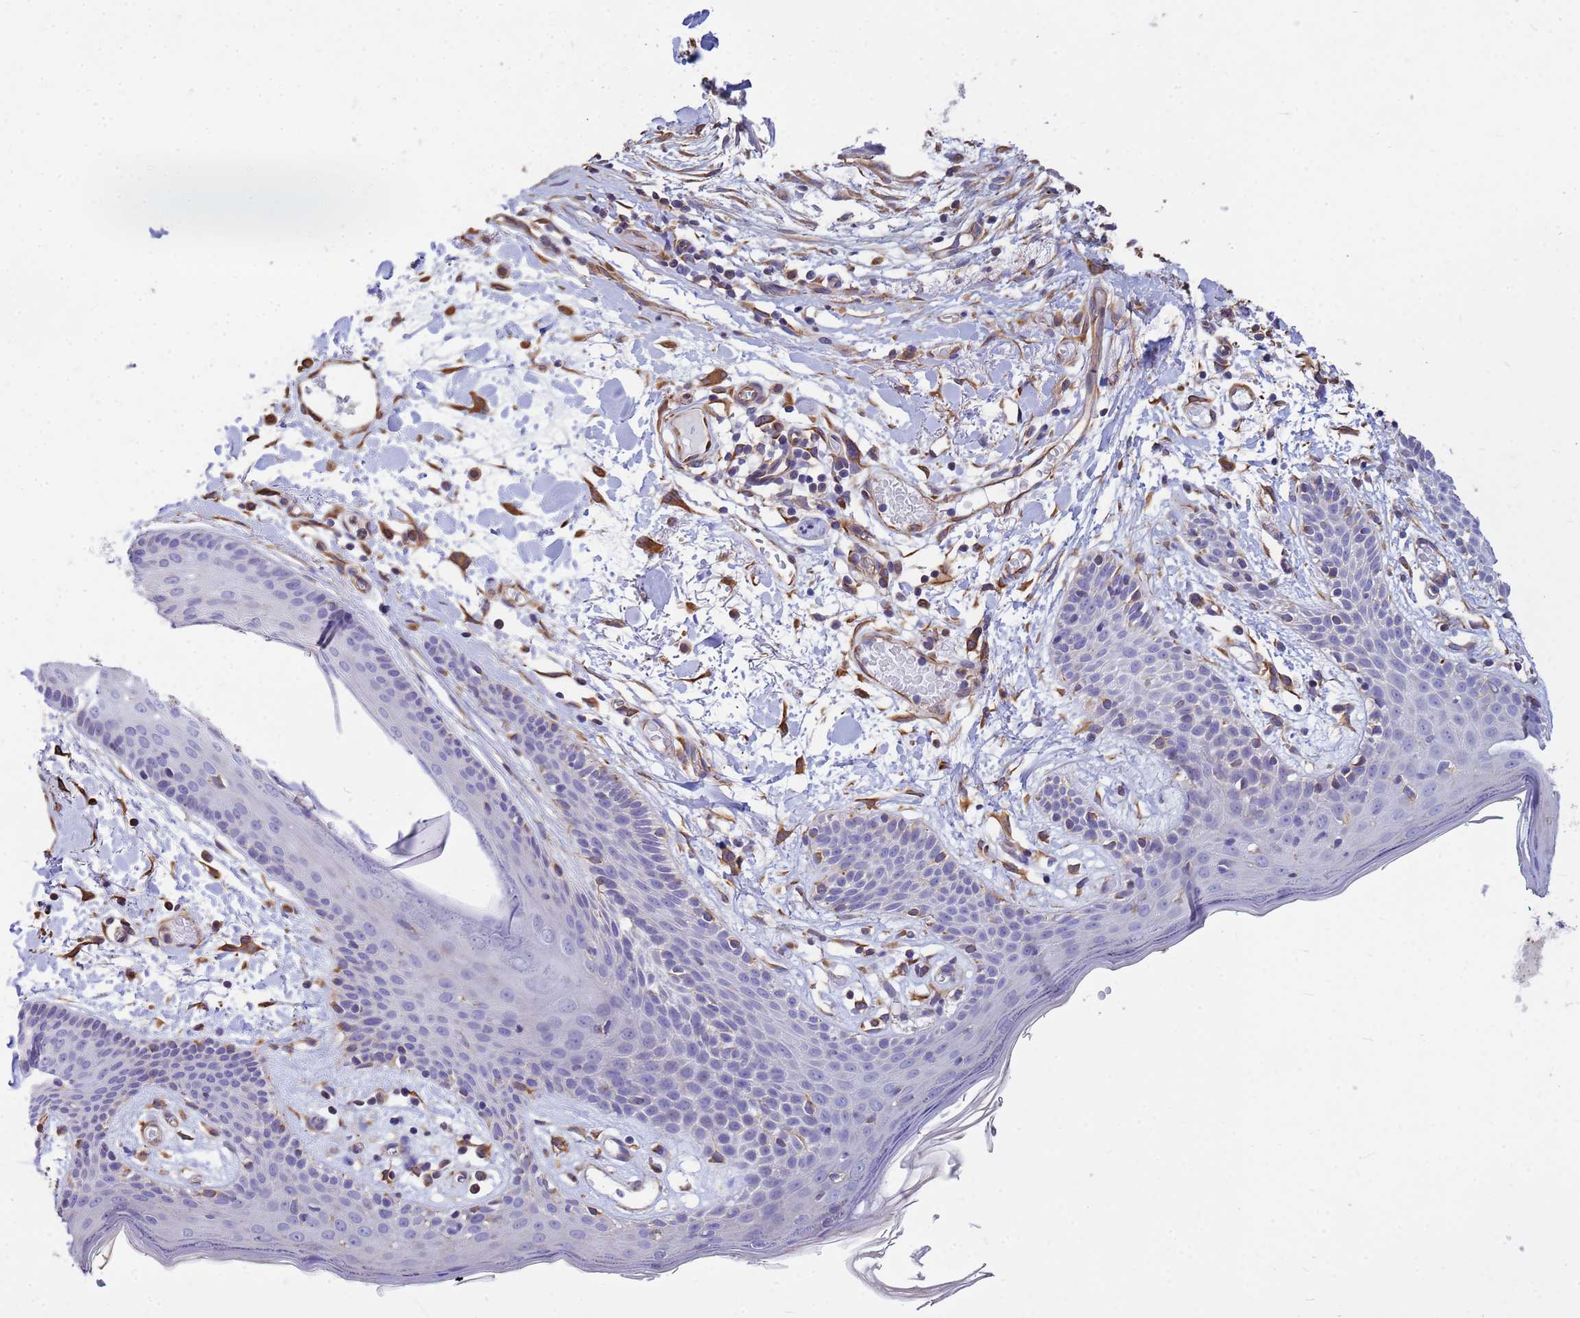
{"staining": {"intensity": "moderate", "quantity": ">75%", "location": "cytoplasmic/membranous"}, "tissue": "skin", "cell_type": "Fibroblasts", "image_type": "normal", "snomed": [{"axis": "morphology", "description": "Normal tissue, NOS"}, {"axis": "topography", "description": "Skin"}], "caption": "Fibroblasts exhibit moderate cytoplasmic/membranous expression in about >75% of cells in benign skin. The protein is stained brown, and the nuclei are stained in blue (DAB IHC with brightfield microscopy, high magnification).", "gene": "TCEAL3", "patient": {"sex": "male", "age": 79}}